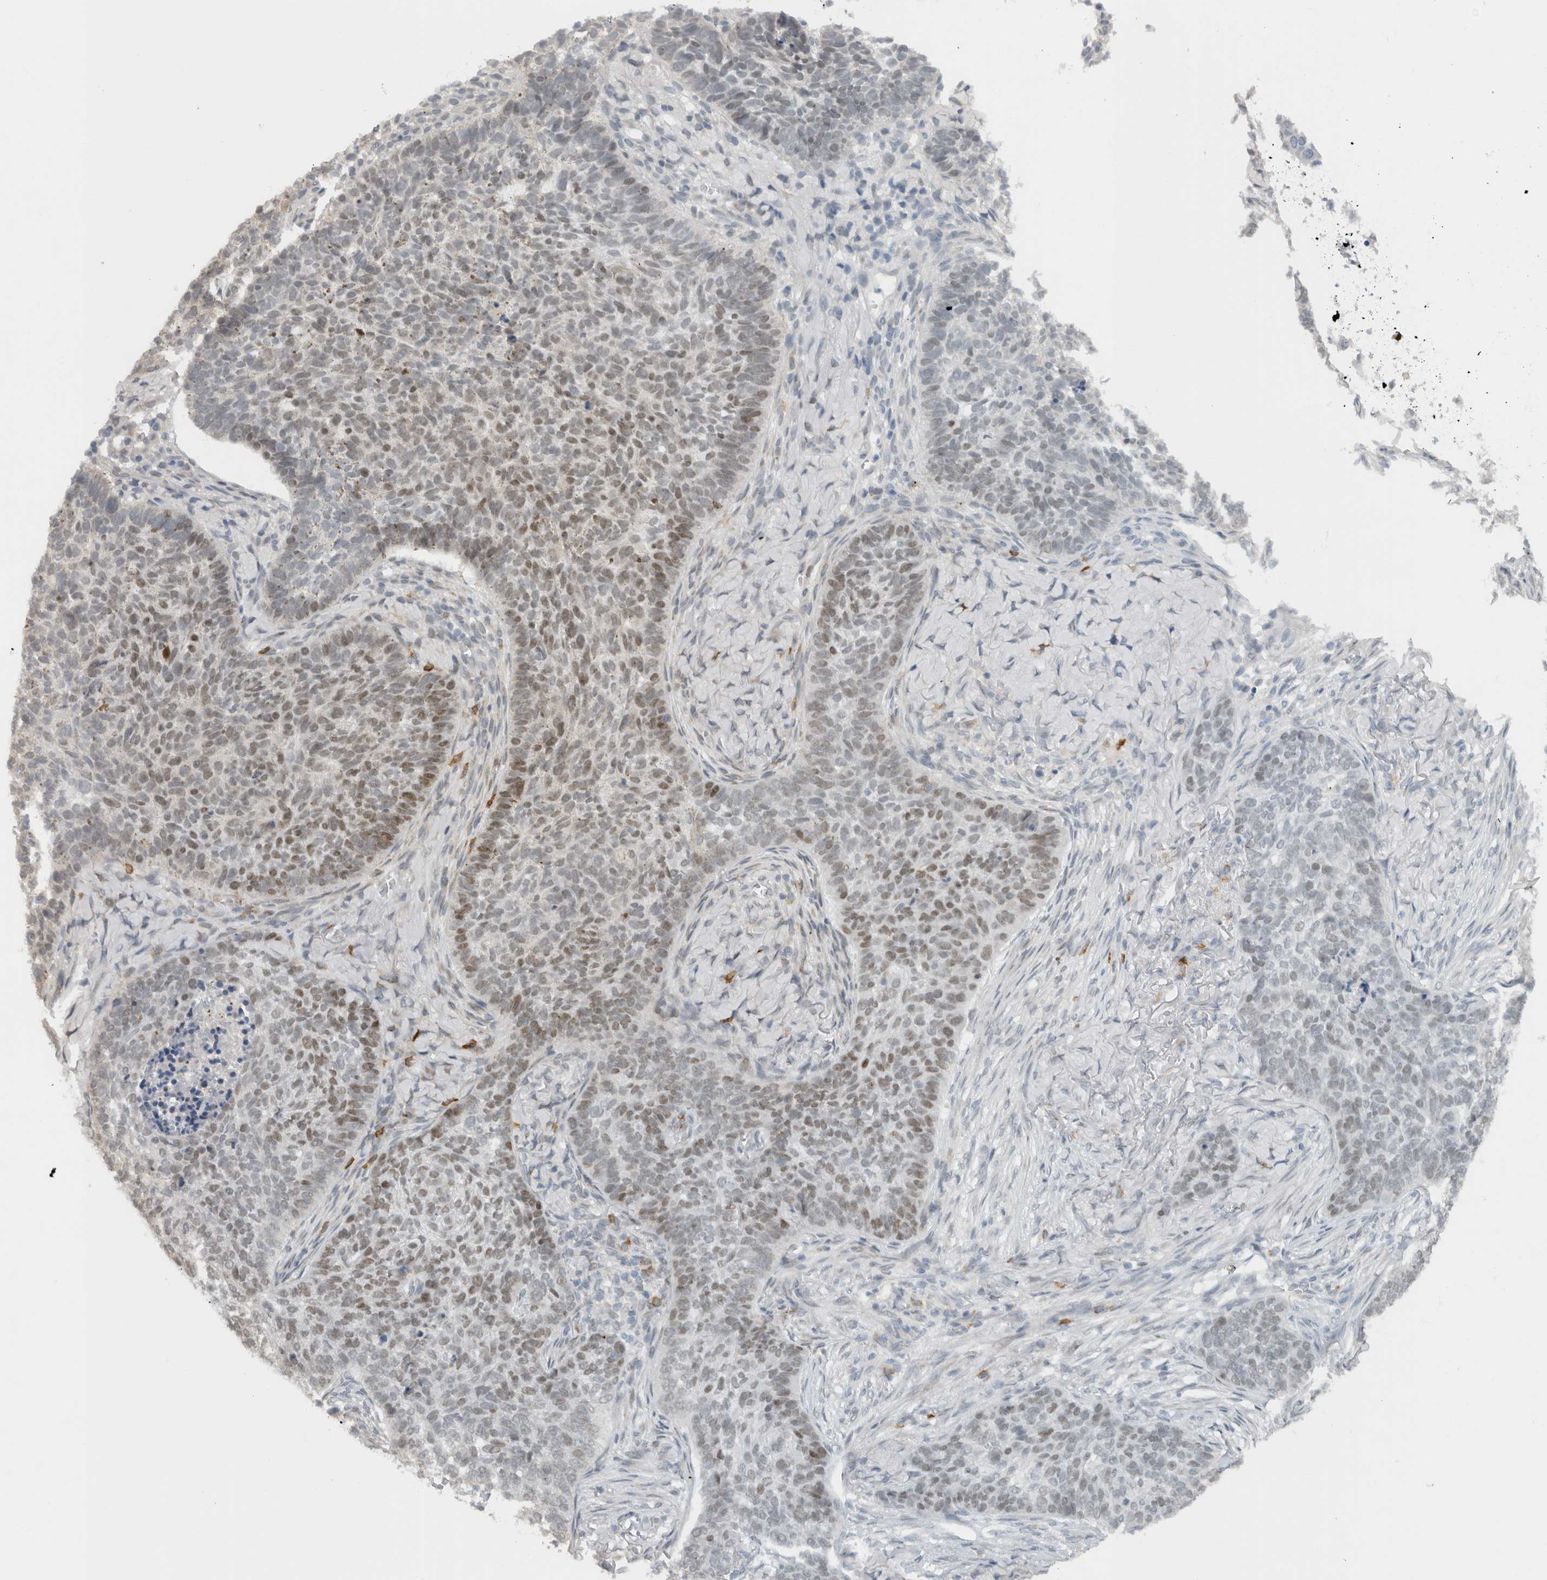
{"staining": {"intensity": "weak", "quantity": "25%-75%", "location": "cytoplasmic/membranous,nuclear"}, "tissue": "skin cancer", "cell_type": "Tumor cells", "image_type": "cancer", "snomed": [{"axis": "morphology", "description": "Basal cell carcinoma"}, {"axis": "topography", "description": "Skin"}], "caption": "A high-resolution micrograph shows immunohistochemistry staining of basal cell carcinoma (skin), which displays weak cytoplasmic/membranous and nuclear positivity in approximately 25%-75% of tumor cells. Immunohistochemistry stains the protein of interest in brown and the nuclei are stained blue.", "gene": "HNRNPR", "patient": {"sex": "male", "age": 85}}